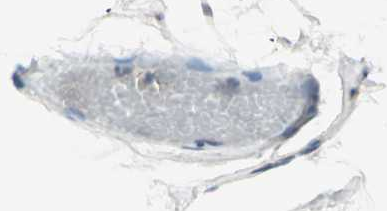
{"staining": {"intensity": "negative", "quantity": "none", "location": "none"}, "tissue": "adipose tissue", "cell_type": "Adipocytes", "image_type": "normal", "snomed": [{"axis": "morphology", "description": "Normal tissue, NOS"}, {"axis": "topography", "description": "Breast"}, {"axis": "topography", "description": "Adipose tissue"}], "caption": "This image is of normal adipose tissue stained with immunohistochemistry to label a protein in brown with the nuclei are counter-stained blue. There is no positivity in adipocytes. (Immunohistochemistry, brightfield microscopy, high magnification).", "gene": "CCNE2", "patient": {"sex": "female", "age": 25}}